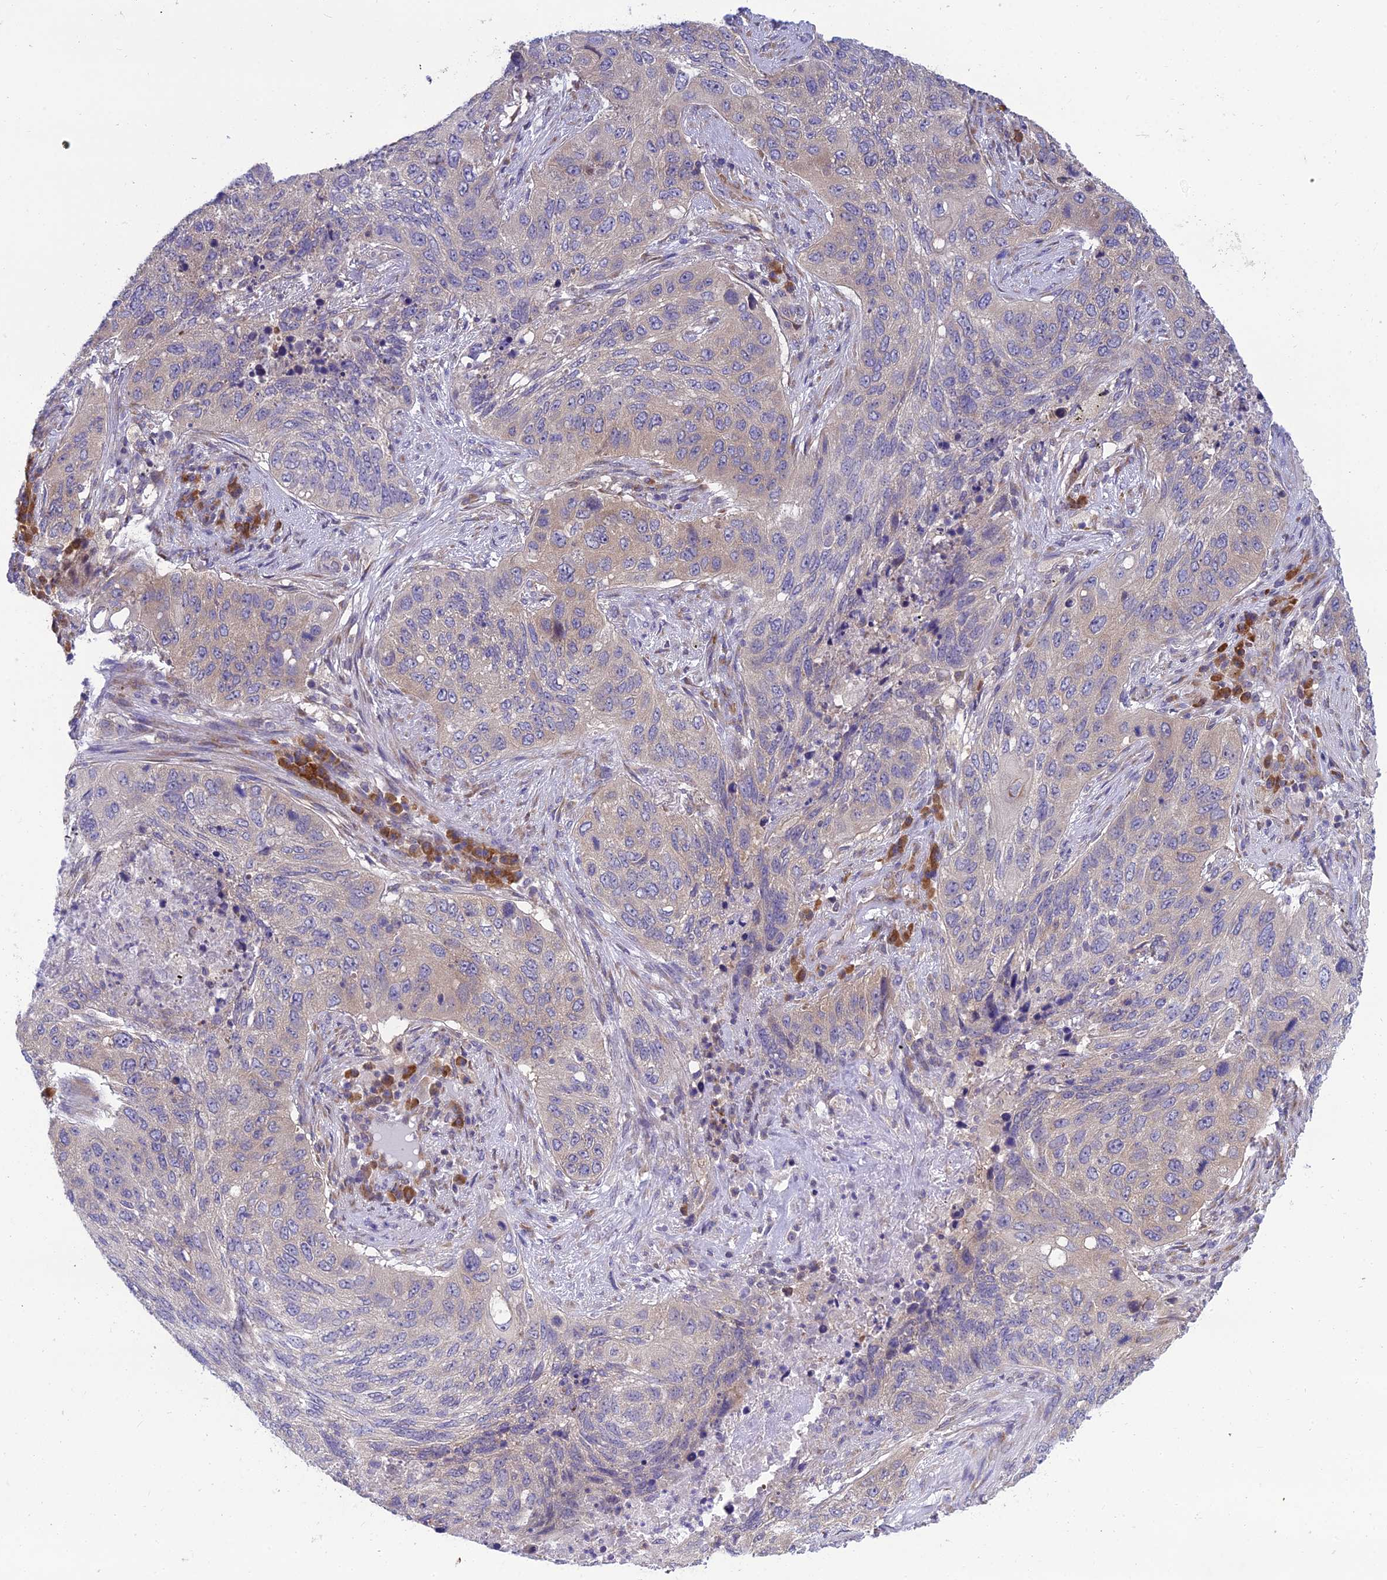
{"staining": {"intensity": "weak", "quantity": "<25%", "location": "cytoplasmic/membranous"}, "tissue": "lung cancer", "cell_type": "Tumor cells", "image_type": "cancer", "snomed": [{"axis": "morphology", "description": "Squamous cell carcinoma, NOS"}, {"axis": "topography", "description": "Lung"}], "caption": "Immunohistochemistry image of lung cancer stained for a protein (brown), which exhibits no positivity in tumor cells.", "gene": "CLCN7", "patient": {"sex": "female", "age": 63}}